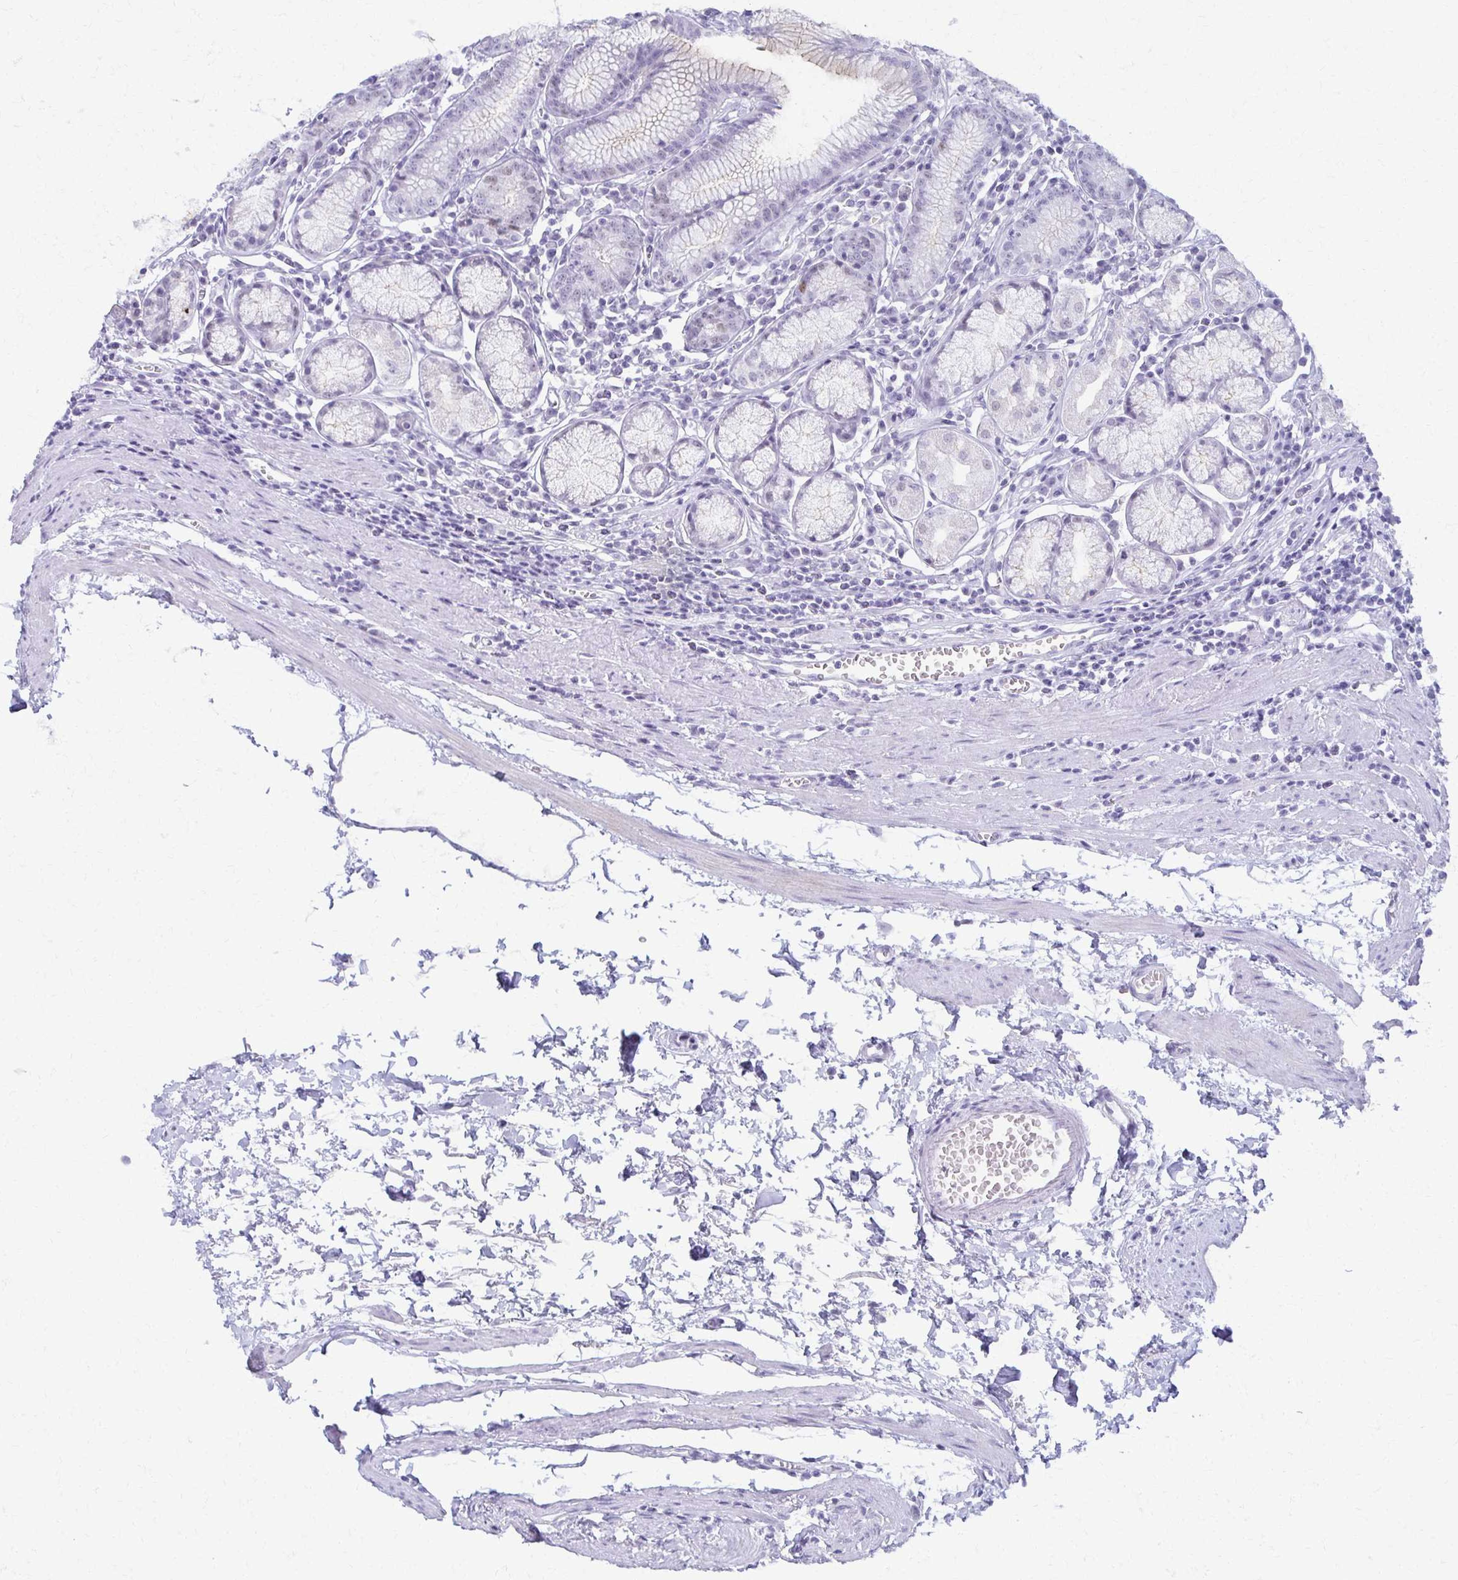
{"staining": {"intensity": "weak", "quantity": "<25%", "location": "cytoplasmic/membranous"}, "tissue": "stomach", "cell_type": "Glandular cells", "image_type": "normal", "snomed": [{"axis": "morphology", "description": "Normal tissue, NOS"}, {"axis": "topography", "description": "Stomach"}], "caption": "Immunohistochemistry photomicrograph of normal stomach stained for a protein (brown), which demonstrates no positivity in glandular cells.", "gene": "MORC4", "patient": {"sex": "male", "age": 55}}